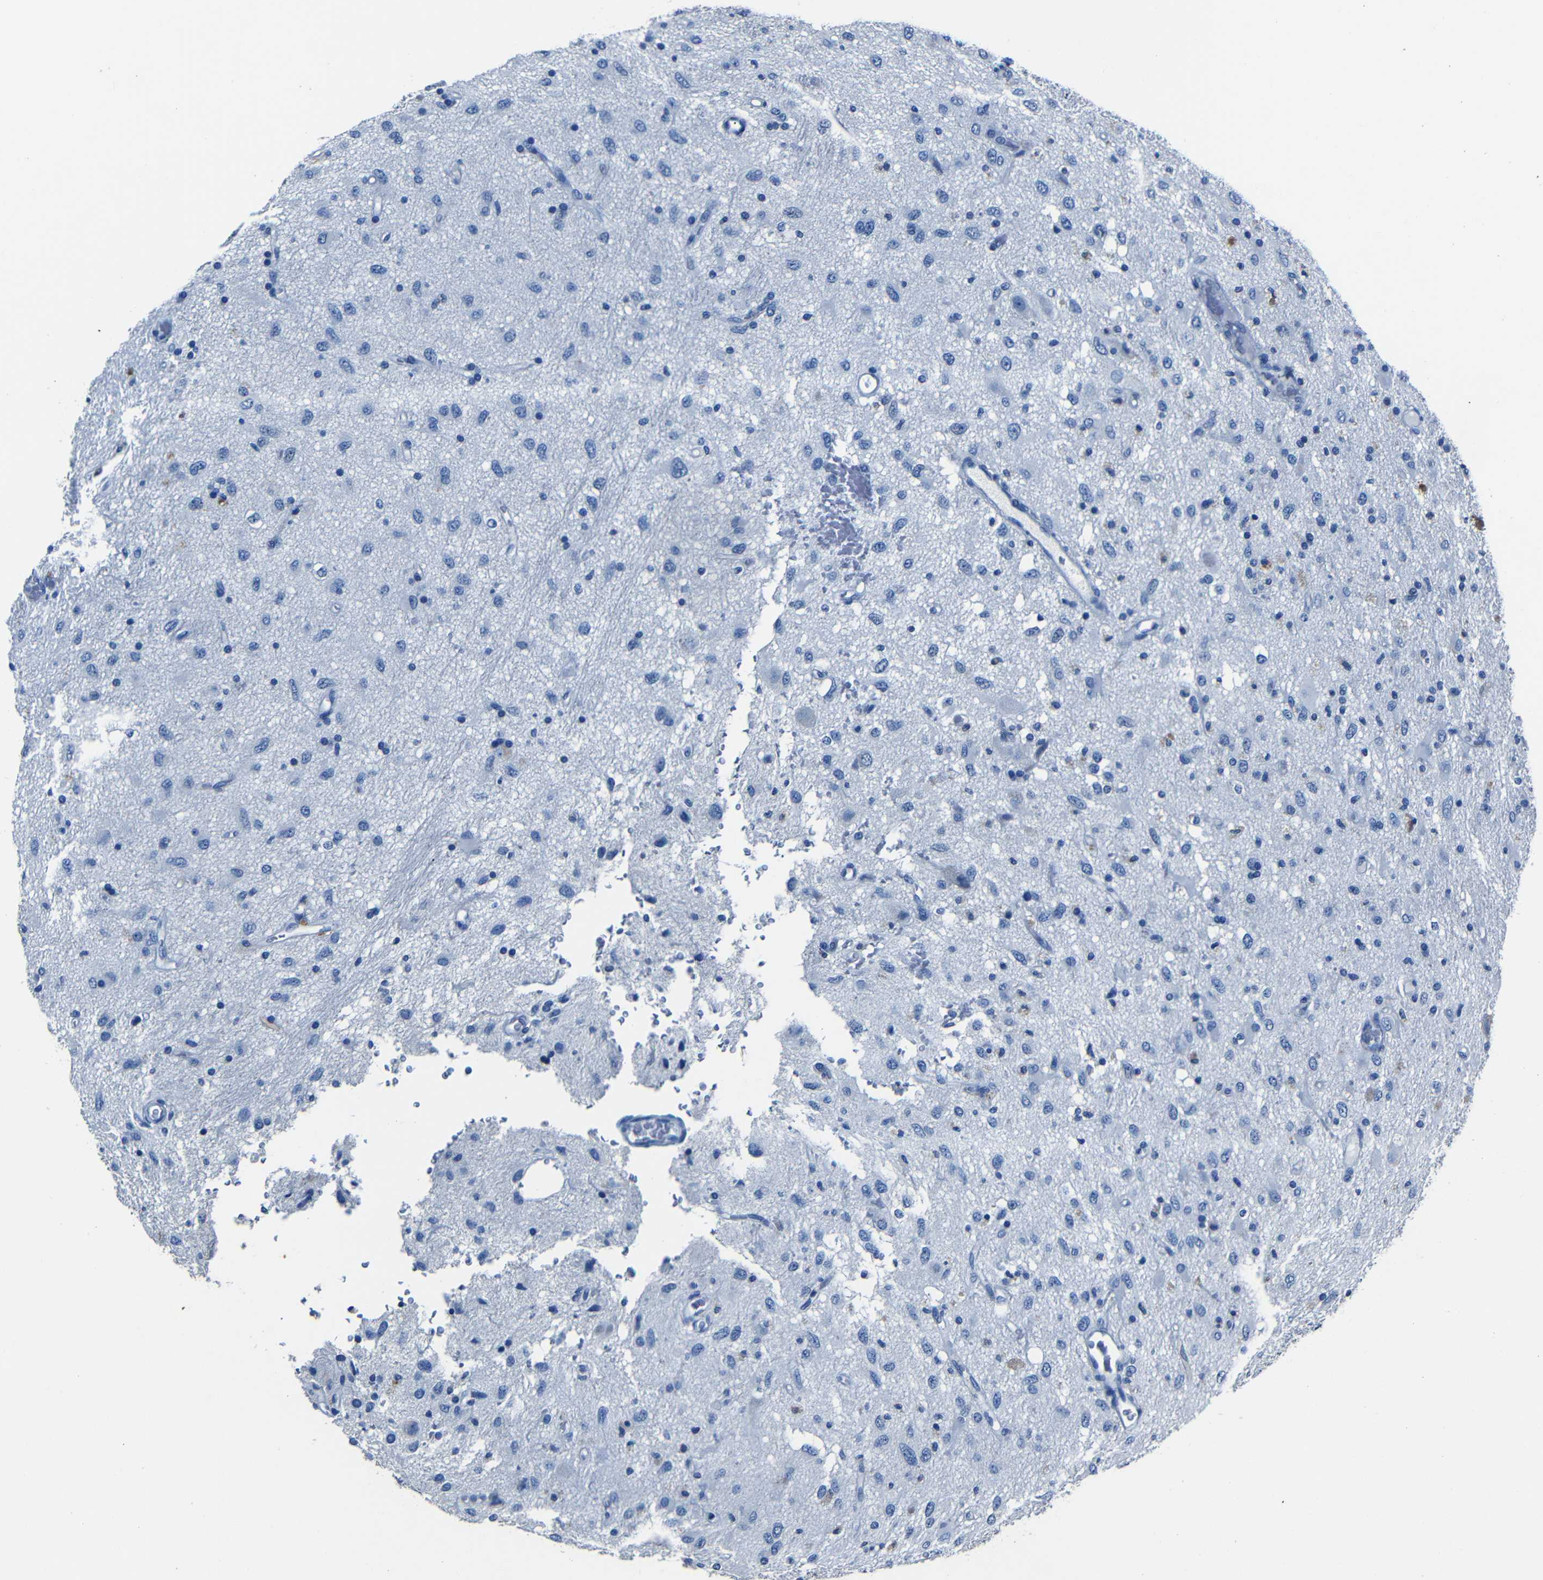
{"staining": {"intensity": "negative", "quantity": "none", "location": "none"}, "tissue": "glioma", "cell_type": "Tumor cells", "image_type": "cancer", "snomed": [{"axis": "morphology", "description": "Glioma, malignant, Low grade"}, {"axis": "topography", "description": "Brain"}], "caption": "The micrograph exhibits no staining of tumor cells in glioma. Nuclei are stained in blue.", "gene": "NCMAP", "patient": {"sex": "male", "age": 77}}